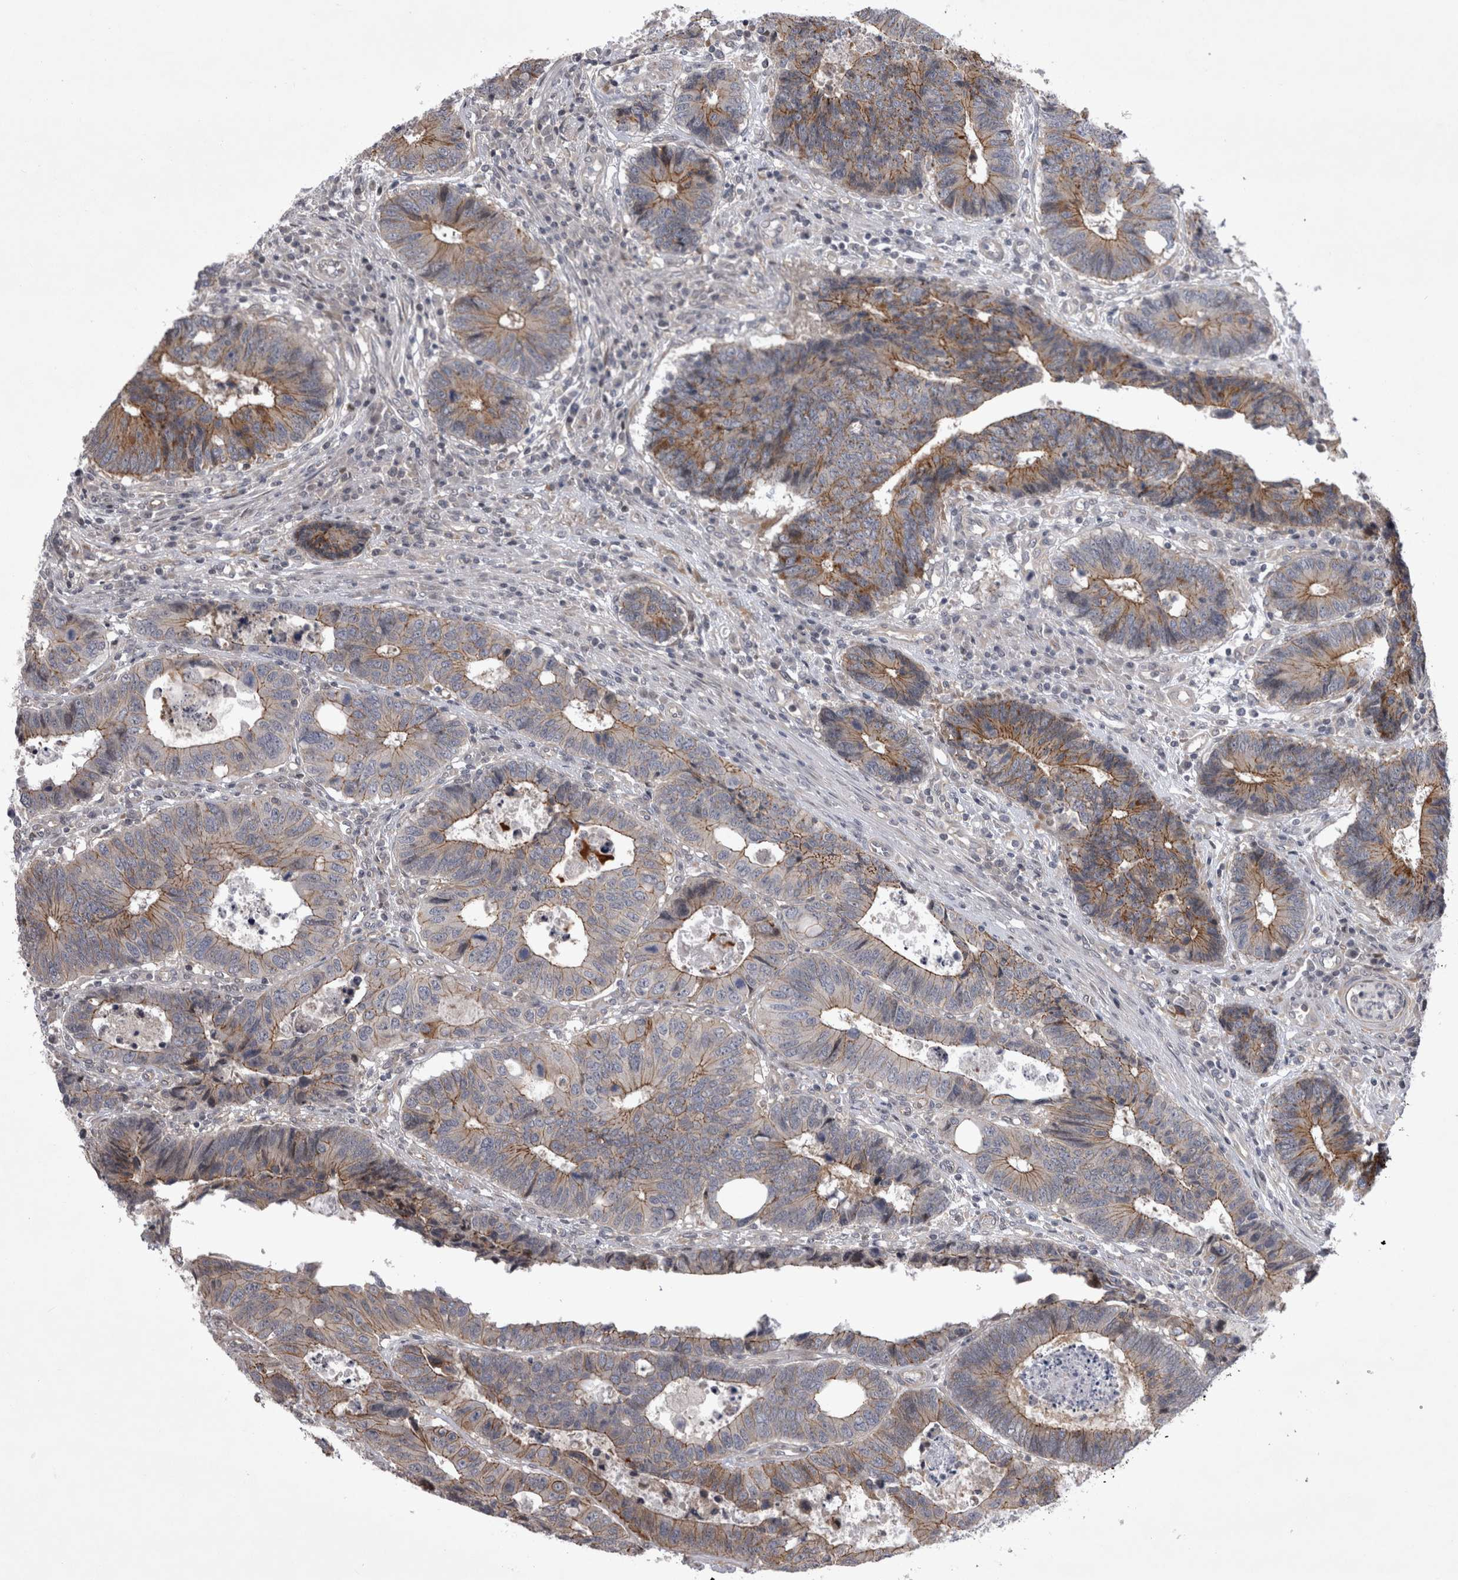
{"staining": {"intensity": "moderate", "quantity": "25%-75%", "location": "cytoplasmic/membranous"}, "tissue": "colorectal cancer", "cell_type": "Tumor cells", "image_type": "cancer", "snomed": [{"axis": "morphology", "description": "Adenocarcinoma, NOS"}, {"axis": "topography", "description": "Rectum"}], "caption": "DAB (3,3'-diaminobenzidine) immunohistochemical staining of colorectal cancer (adenocarcinoma) reveals moderate cytoplasmic/membranous protein positivity in approximately 25%-75% of tumor cells. (DAB IHC with brightfield microscopy, high magnification).", "gene": "NENF", "patient": {"sex": "male", "age": 84}}